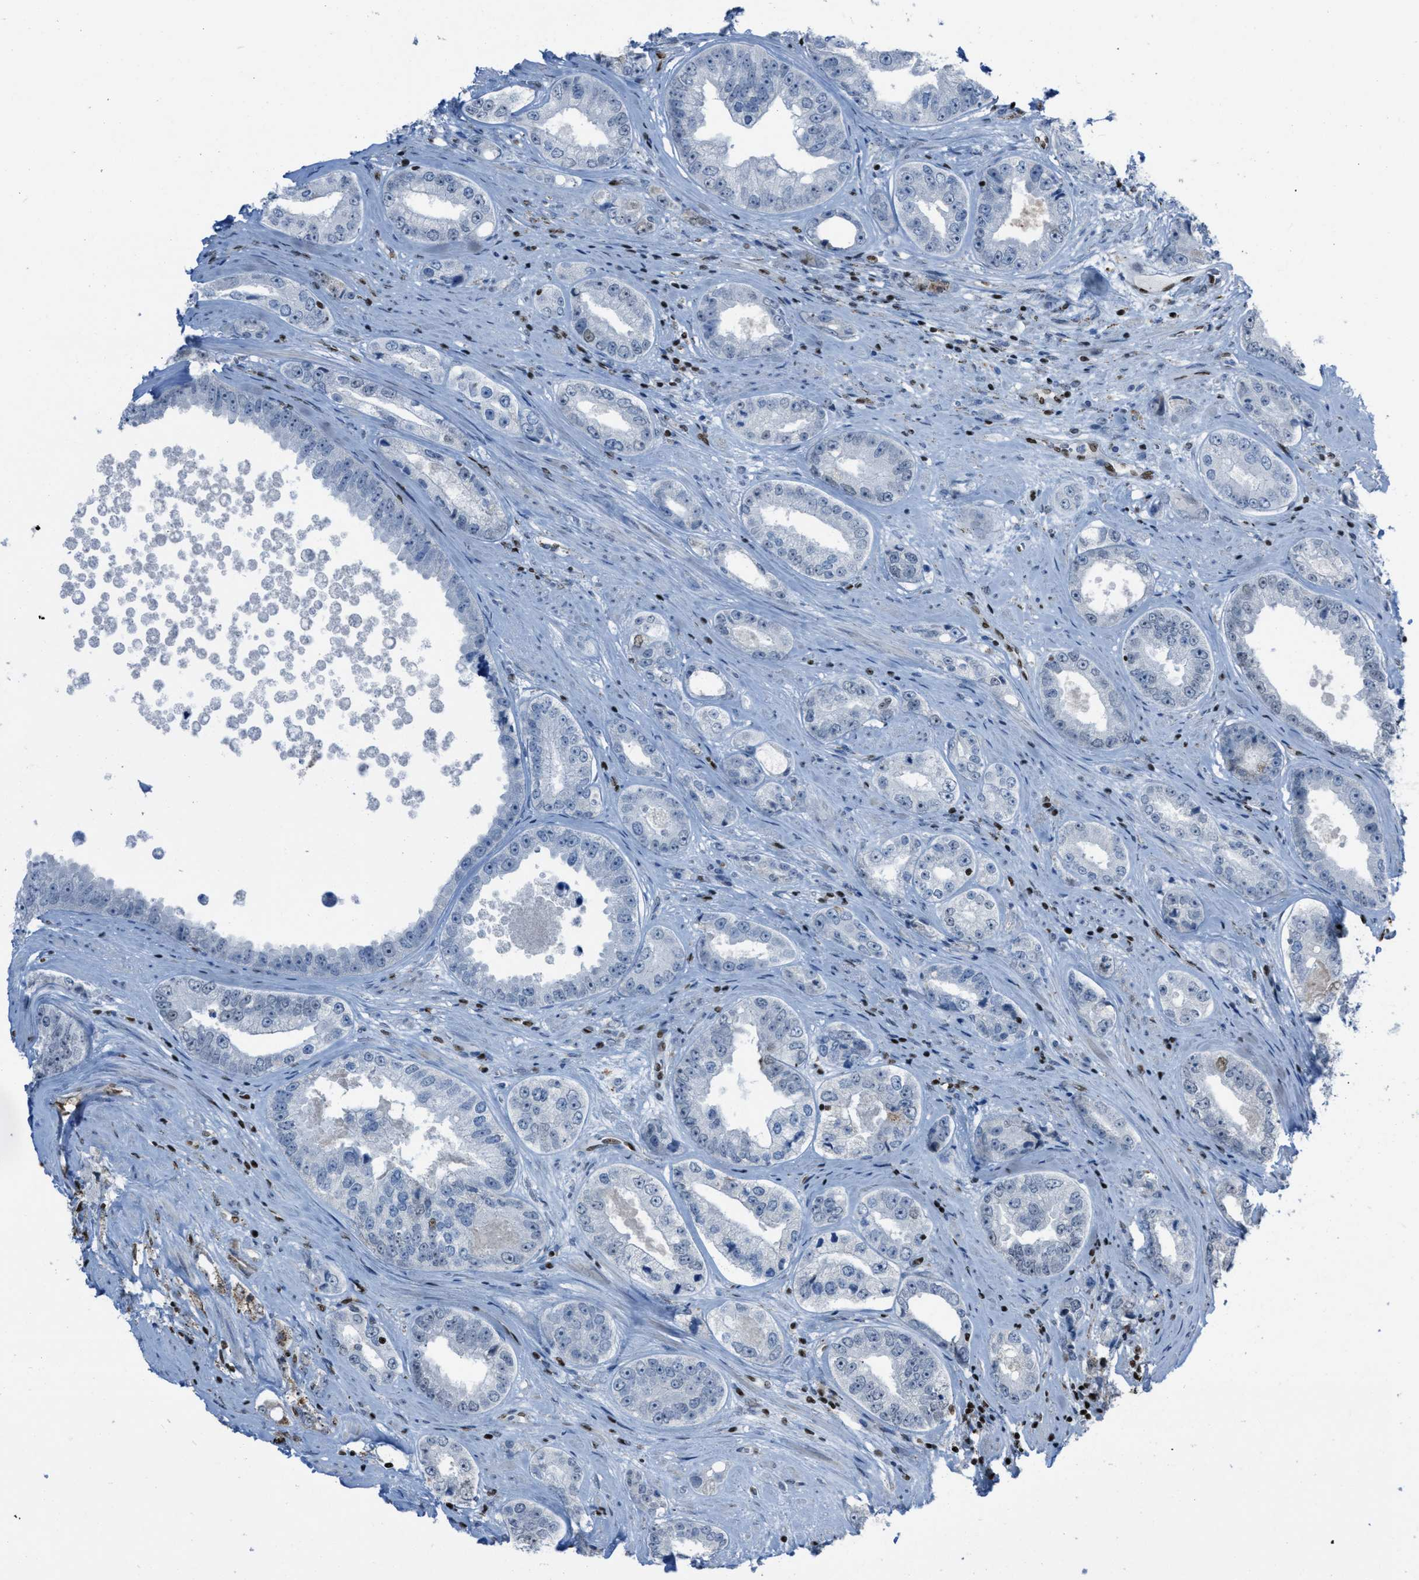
{"staining": {"intensity": "negative", "quantity": "none", "location": "none"}, "tissue": "prostate cancer", "cell_type": "Tumor cells", "image_type": "cancer", "snomed": [{"axis": "morphology", "description": "Adenocarcinoma, High grade"}, {"axis": "topography", "description": "Prostate"}], "caption": "A histopathology image of prostate cancer stained for a protein displays no brown staining in tumor cells.", "gene": "SLFN5", "patient": {"sex": "male", "age": 61}}